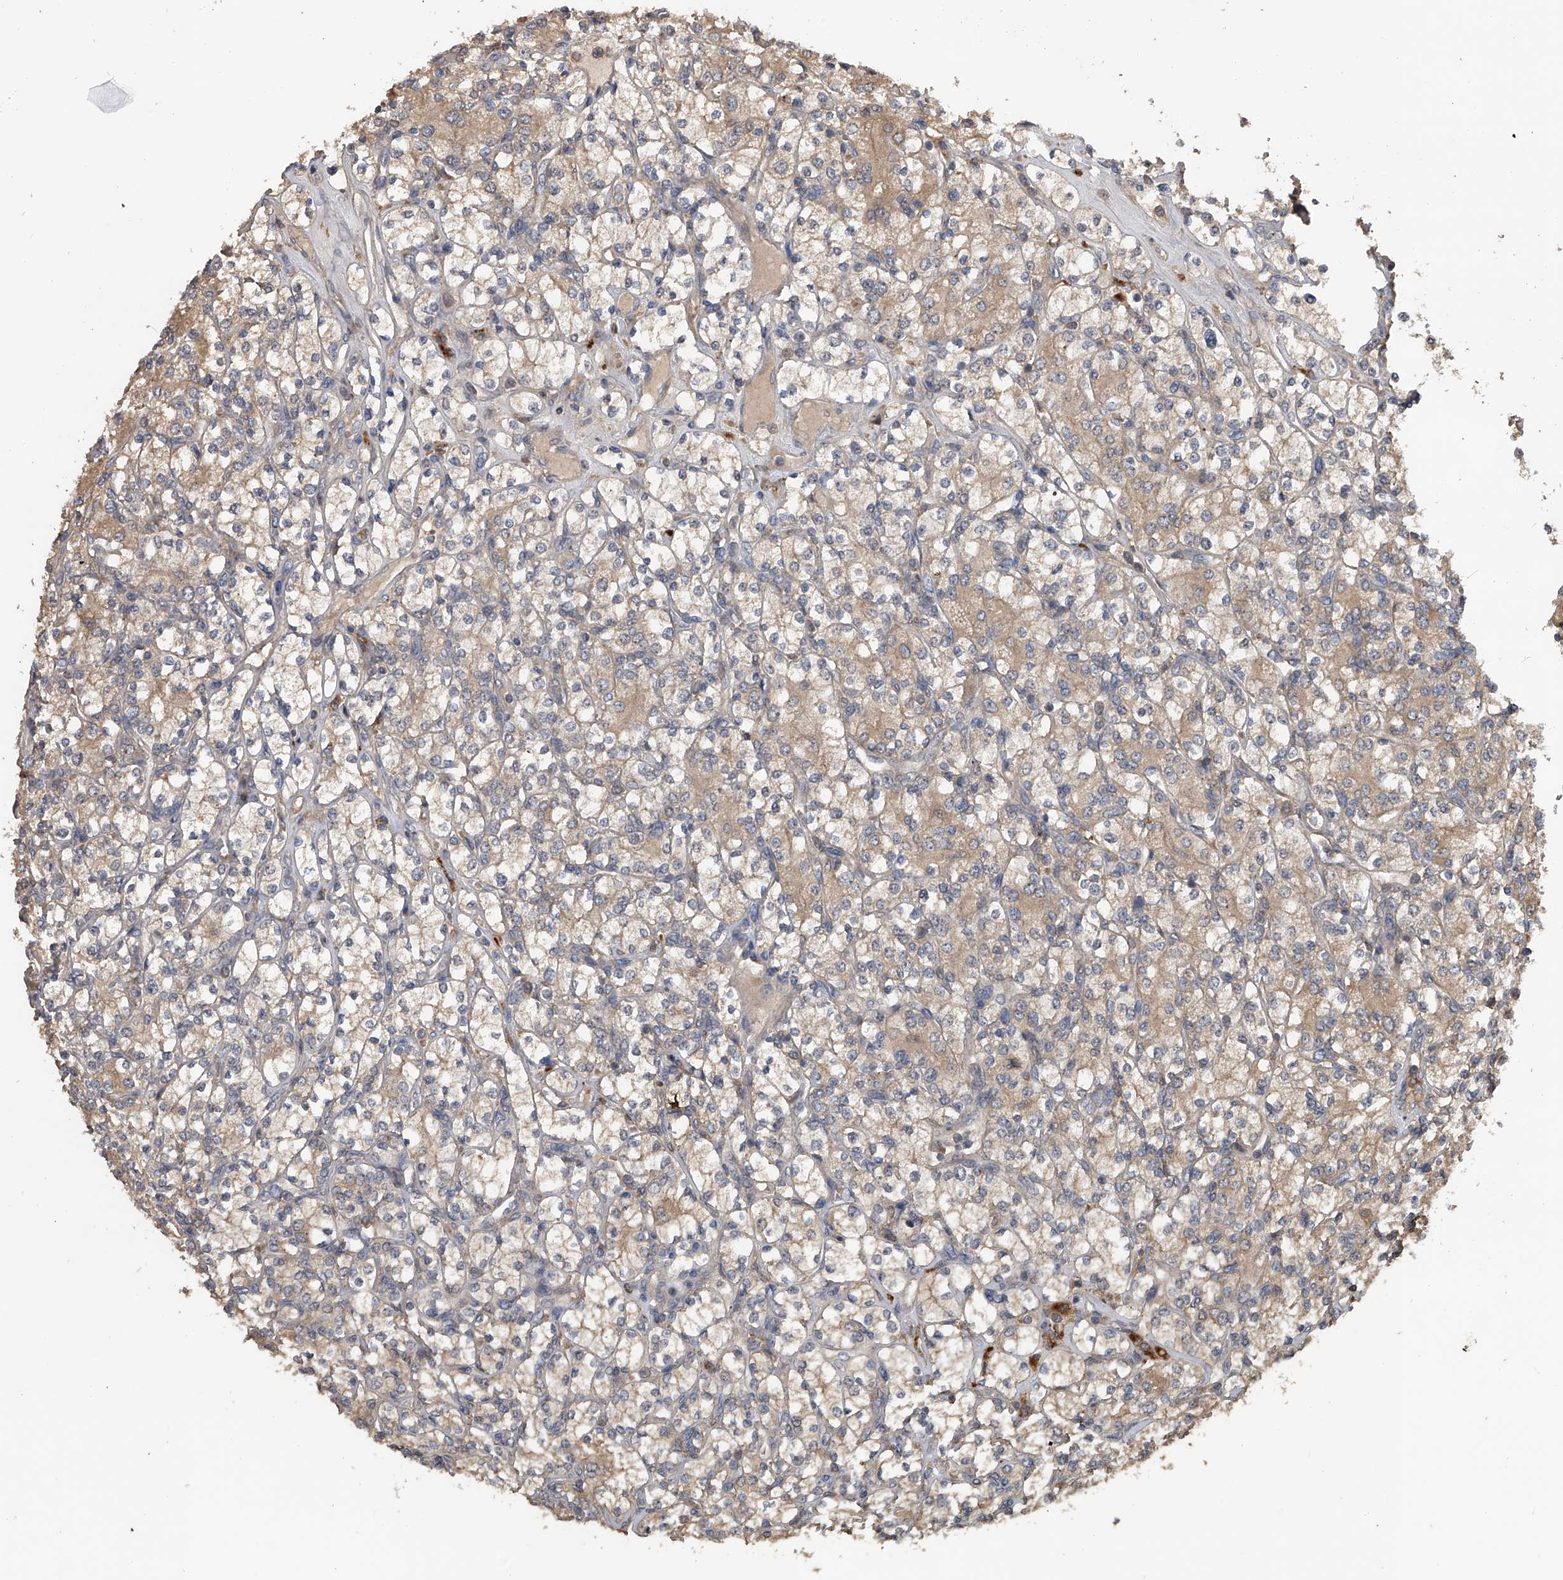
{"staining": {"intensity": "weak", "quantity": "25%-75%", "location": "cytoplasmic/membranous"}, "tissue": "renal cancer", "cell_type": "Tumor cells", "image_type": "cancer", "snomed": [{"axis": "morphology", "description": "Adenocarcinoma, NOS"}, {"axis": "topography", "description": "Kidney"}], "caption": "High-power microscopy captured an IHC histopathology image of renal adenocarcinoma, revealing weak cytoplasmic/membranous expression in about 25%-75% of tumor cells.", "gene": "DOCK9", "patient": {"sex": "male", "age": 77}}